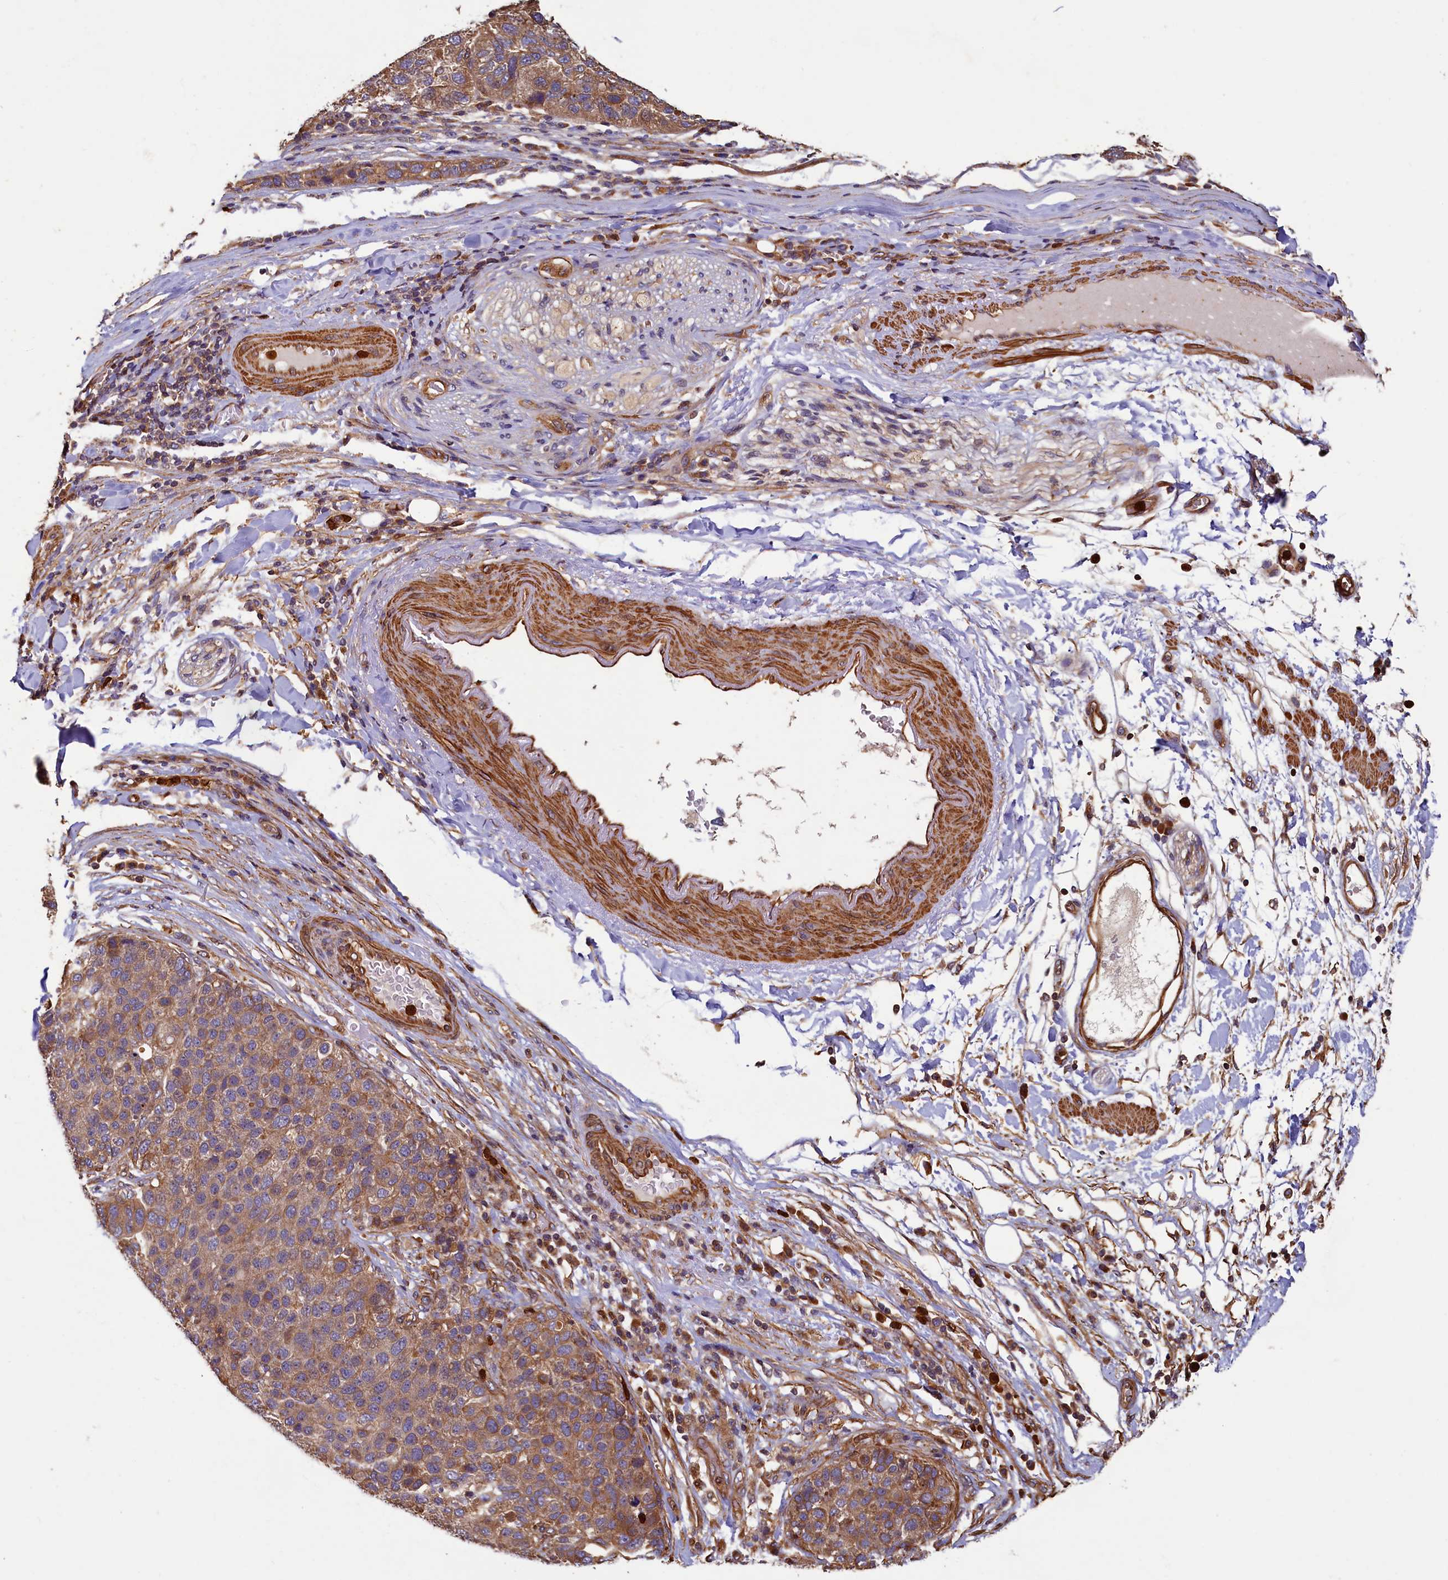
{"staining": {"intensity": "moderate", "quantity": ">75%", "location": "cytoplasmic/membranous"}, "tissue": "pancreatic cancer", "cell_type": "Tumor cells", "image_type": "cancer", "snomed": [{"axis": "morphology", "description": "Adenocarcinoma, NOS"}, {"axis": "topography", "description": "Pancreas"}], "caption": "Protein expression analysis of adenocarcinoma (pancreatic) displays moderate cytoplasmic/membranous expression in approximately >75% of tumor cells.", "gene": "CCDC102B", "patient": {"sex": "female", "age": 61}}